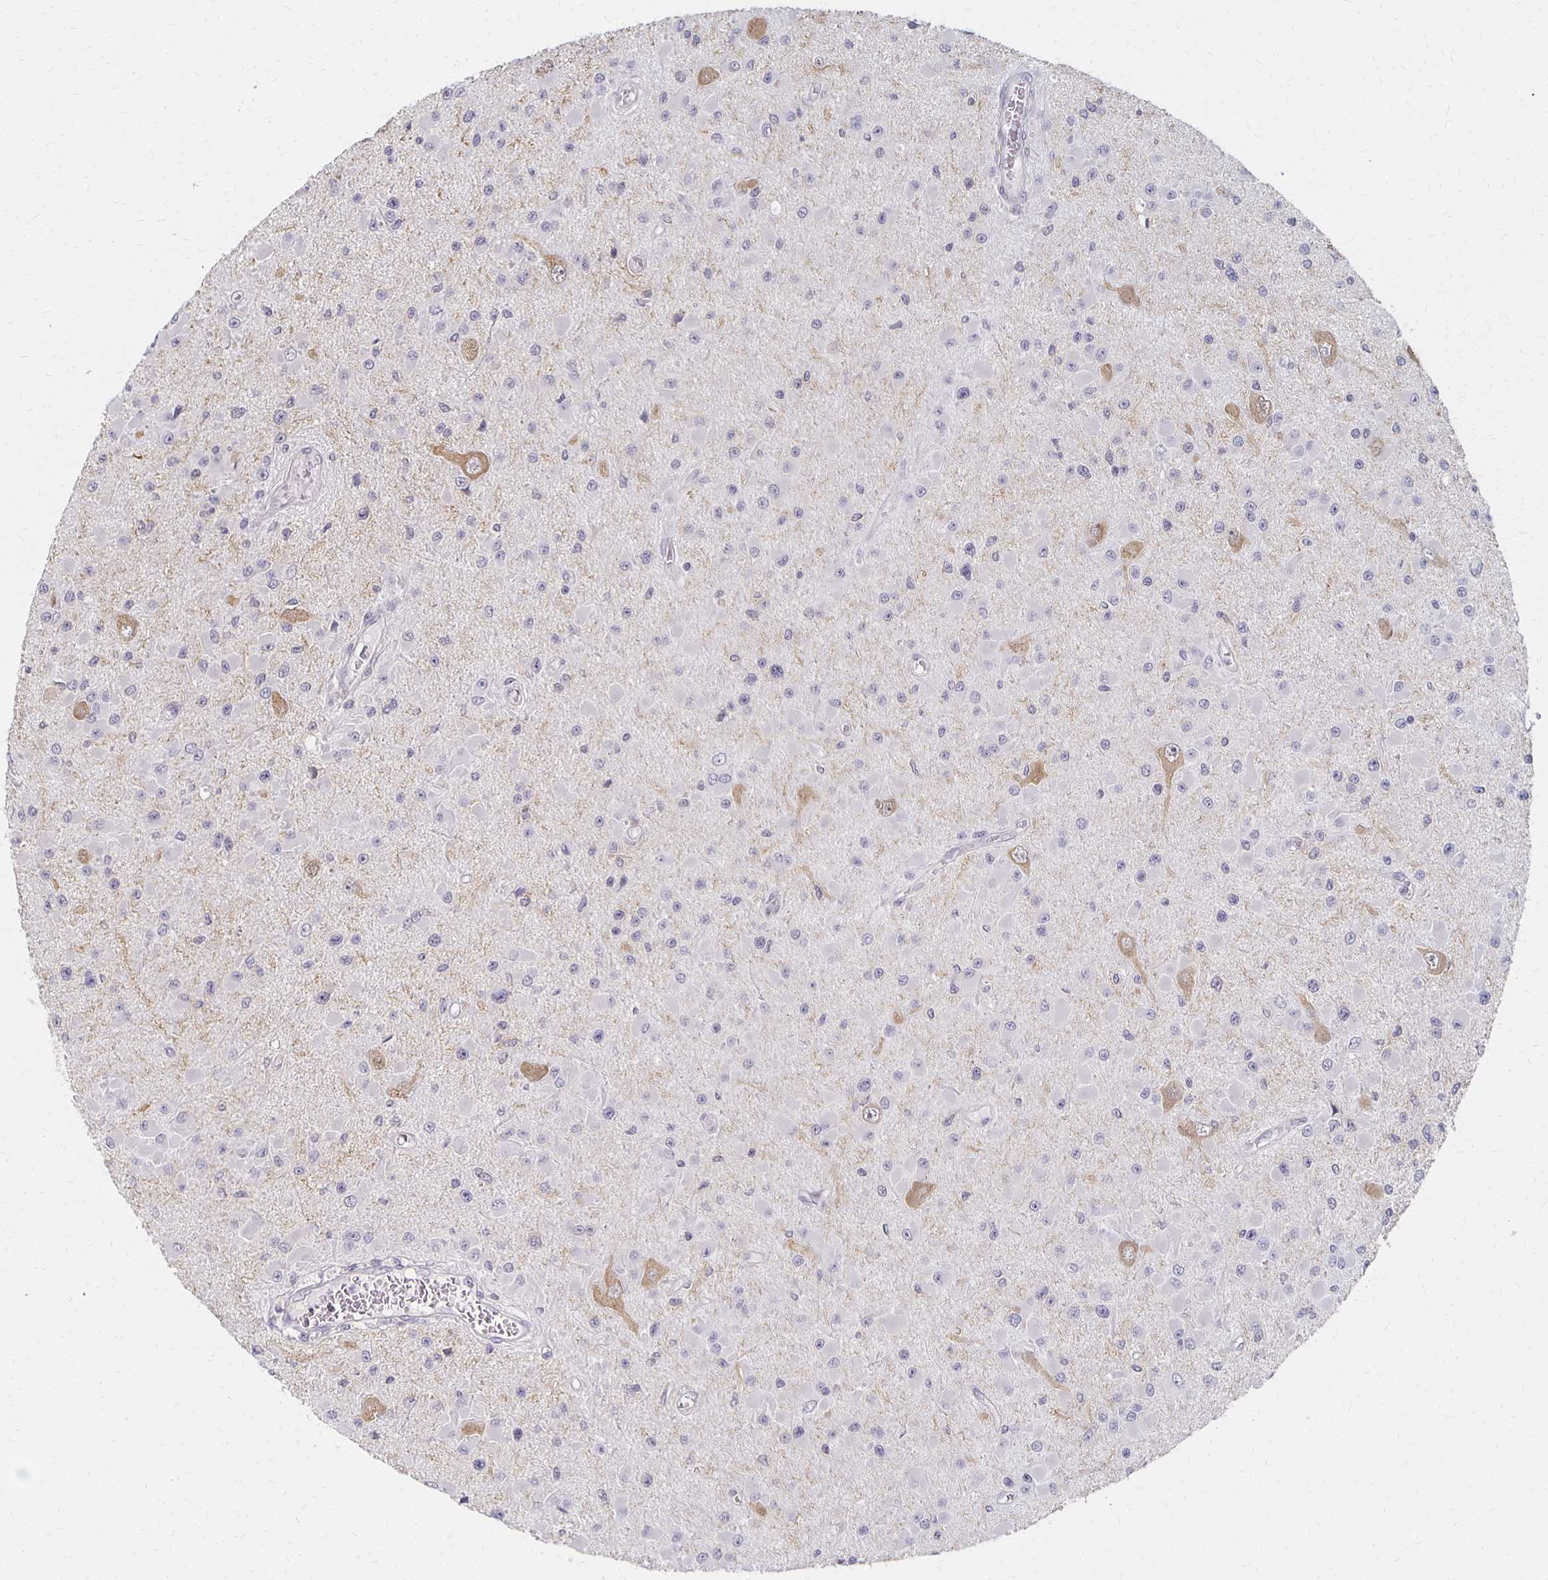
{"staining": {"intensity": "negative", "quantity": "none", "location": "none"}, "tissue": "glioma", "cell_type": "Tumor cells", "image_type": "cancer", "snomed": [{"axis": "morphology", "description": "Glioma, malignant, High grade"}, {"axis": "topography", "description": "Brain"}], "caption": "A histopathology image of human malignant glioma (high-grade) is negative for staining in tumor cells.", "gene": "PRKCB", "patient": {"sex": "male", "age": 54}}